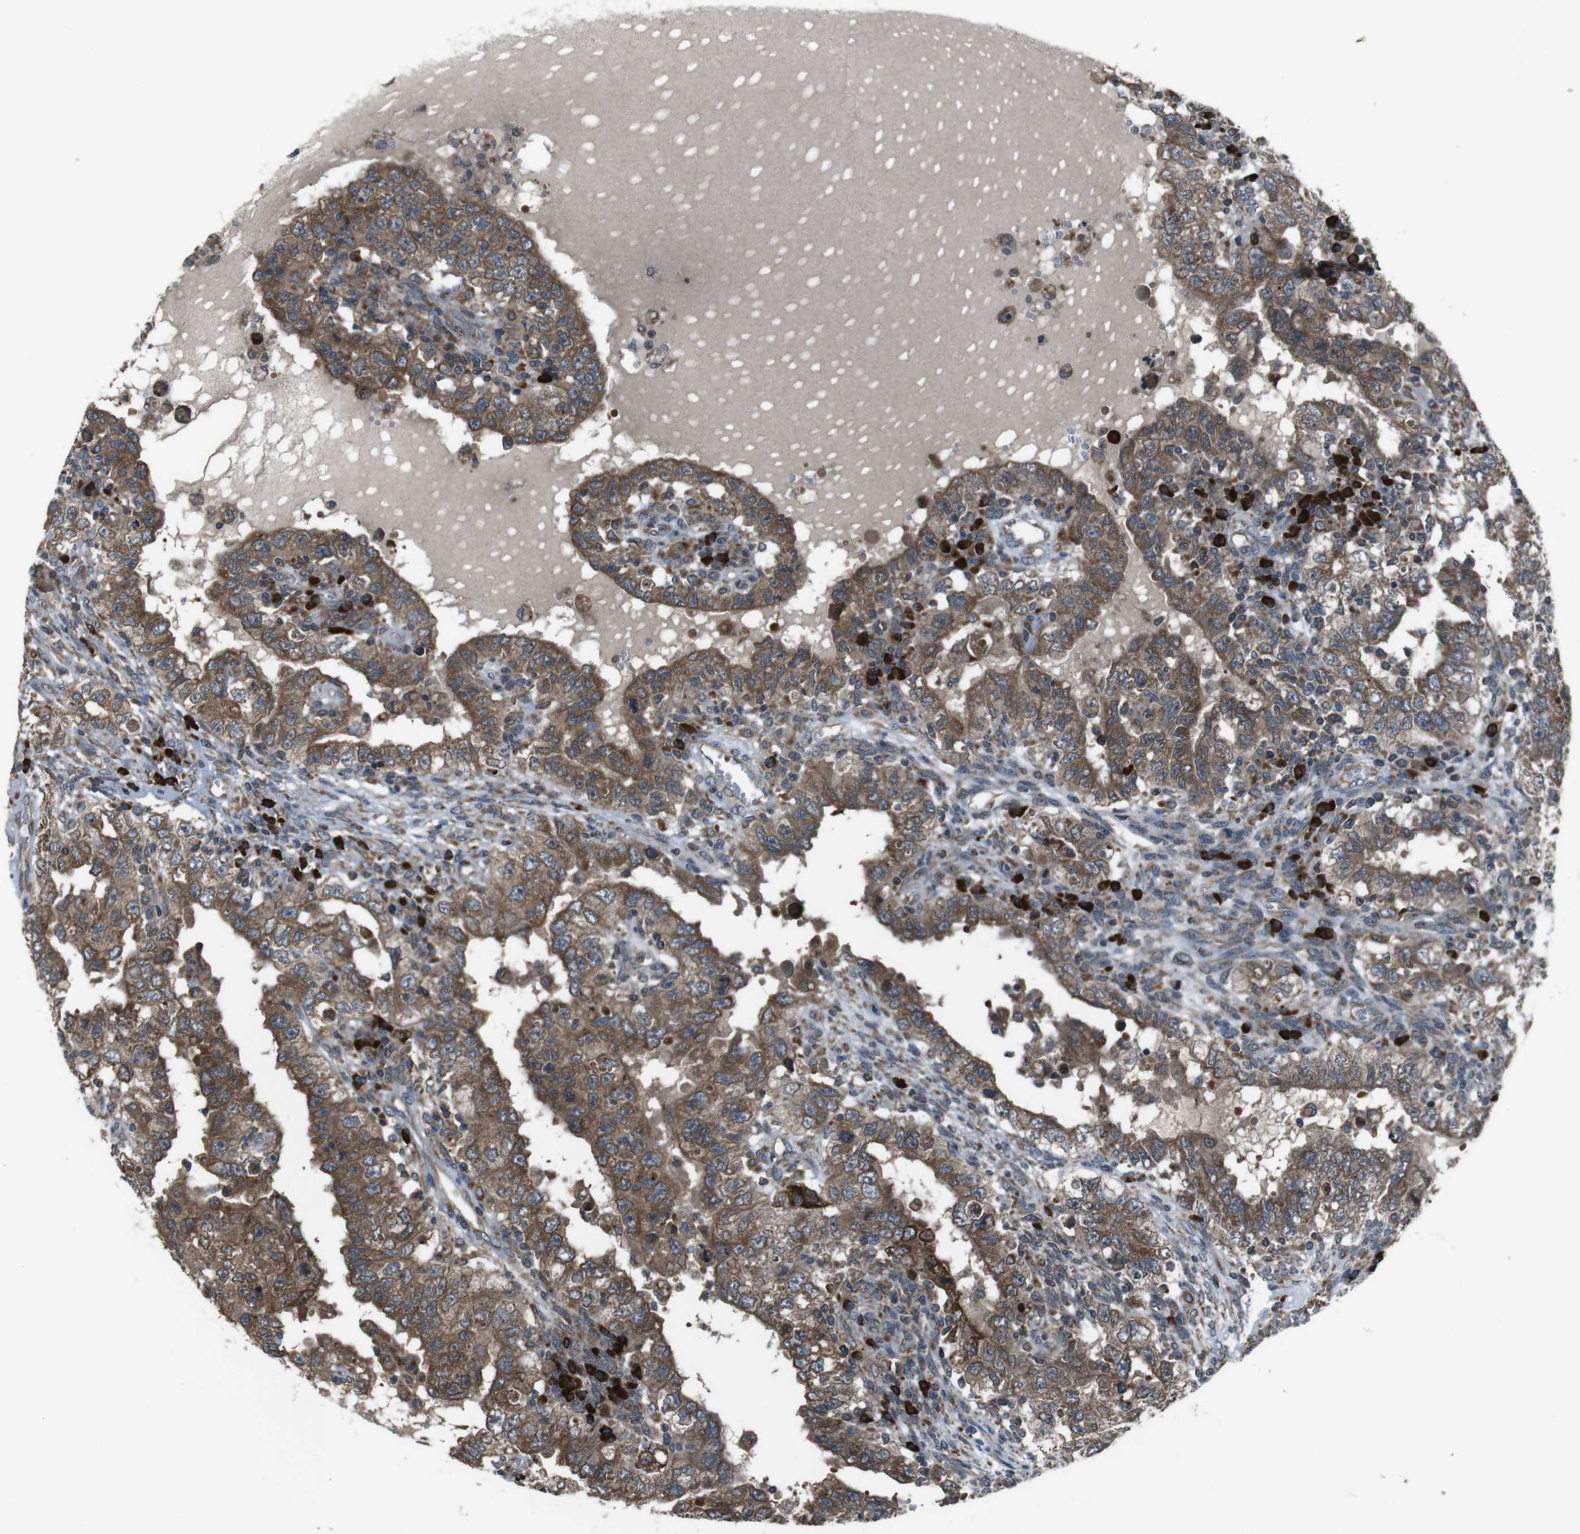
{"staining": {"intensity": "moderate", "quantity": ">75%", "location": "cytoplasmic/membranous"}, "tissue": "testis cancer", "cell_type": "Tumor cells", "image_type": "cancer", "snomed": [{"axis": "morphology", "description": "Carcinoma, Embryonal, NOS"}, {"axis": "topography", "description": "Testis"}], "caption": "Immunohistochemistry histopathology image of neoplastic tissue: embryonal carcinoma (testis) stained using immunohistochemistry displays medium levels of moderate protein expression localized specifically in the cytoplasmic/membranous of tumor cells, appearing as a cytoplasmic/membranous brown color.", "gene": "SSR3", "patient": {"sex": "male", "age": 26}}